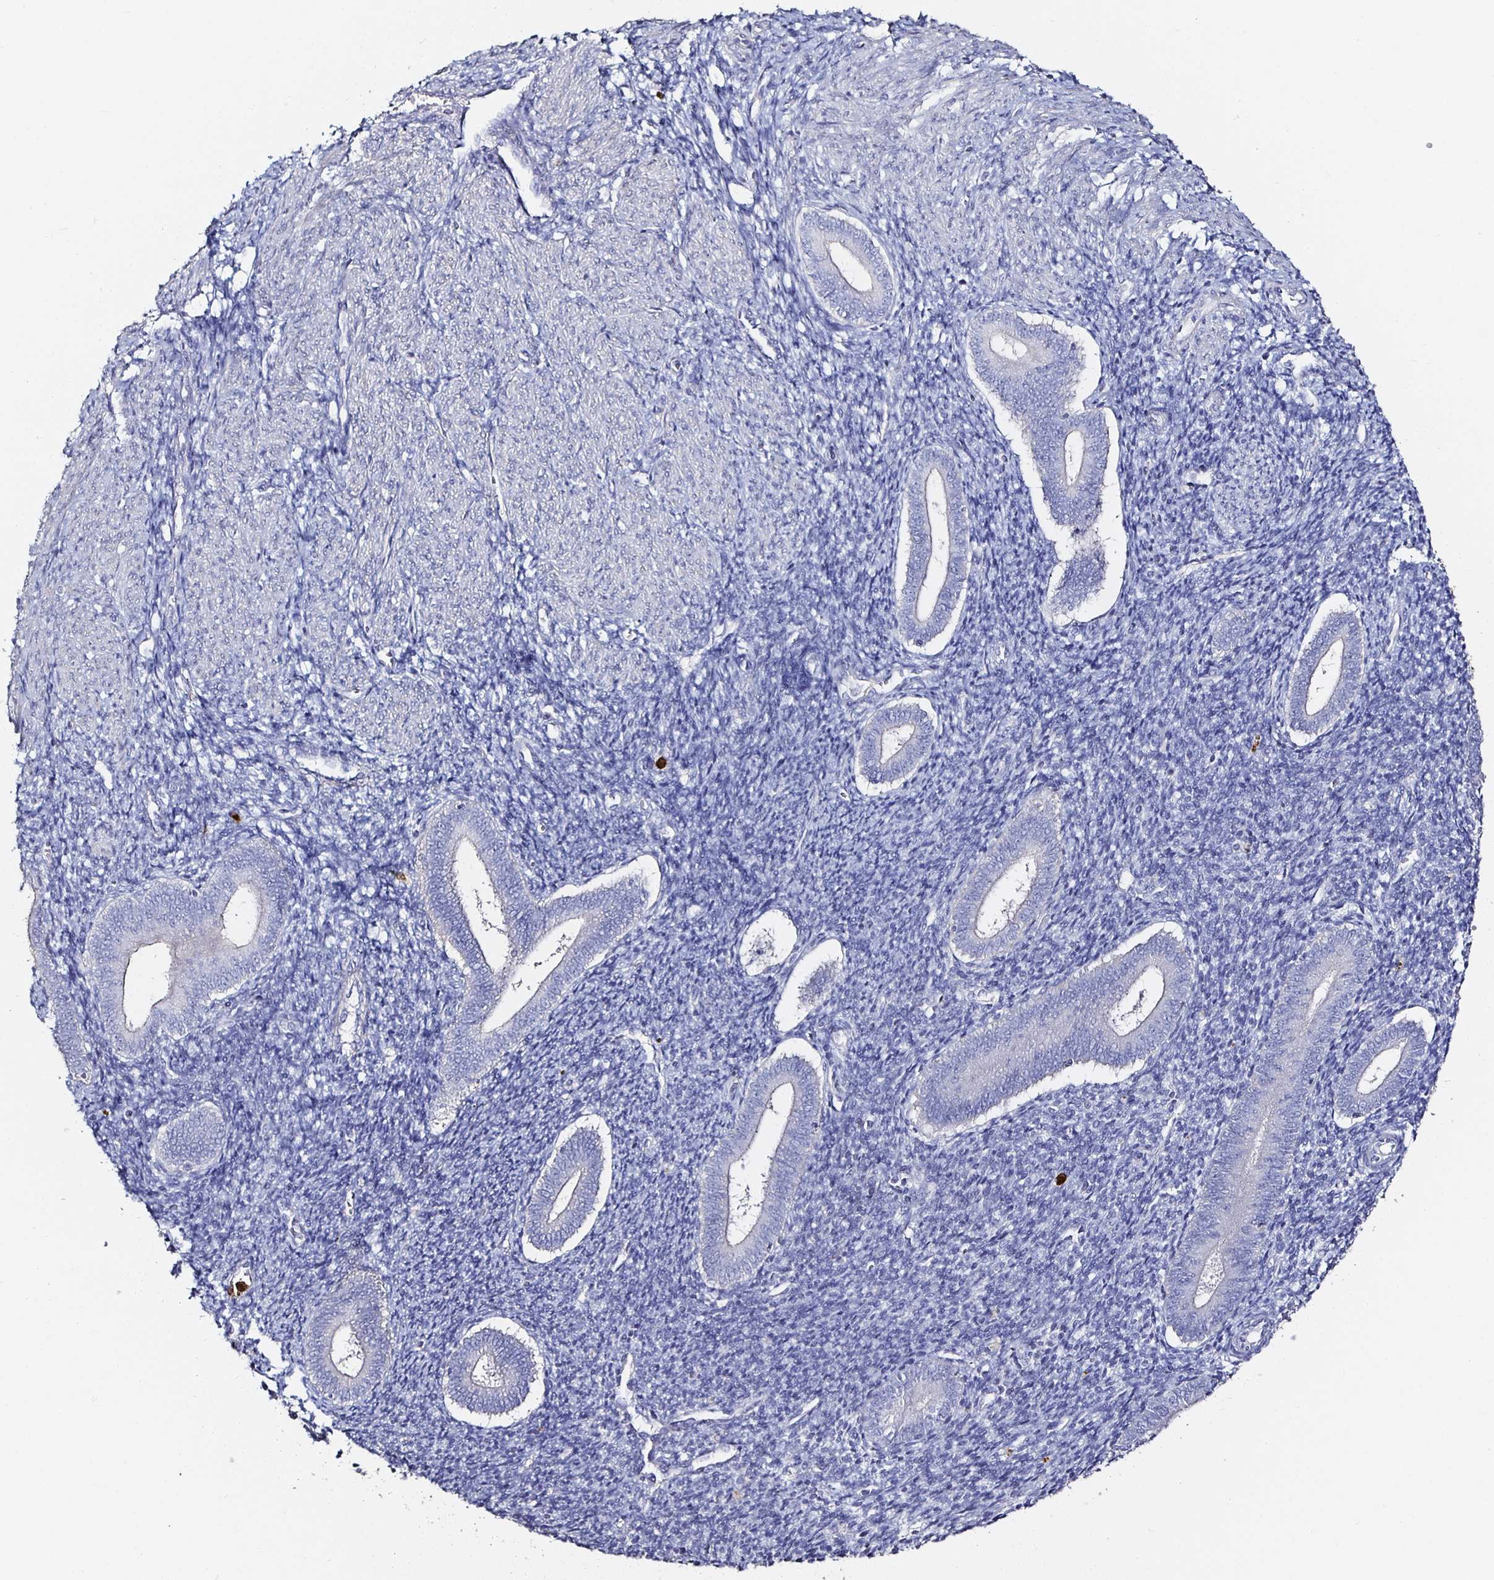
{"staining": {"intensity": "negative", "quantity": "none", "location": "none"}, "tissue": "endometrium", "cell_type": "Cells in endometrial stroma", "image_type": "normal", "snomed": [{"axis": "morphology", "description": "Normal tissue, NOS"}, {"axis": "topography", "description": "Endometrium"}], "caption": "Micrograph shows no protein expression in cells in endometrial stroma of unremarkable endometrium. (DAB immunohistochemistry (IHC), high magnification).", "gene": "TLR4", "patient": {"sex": "female", "age": 25}}